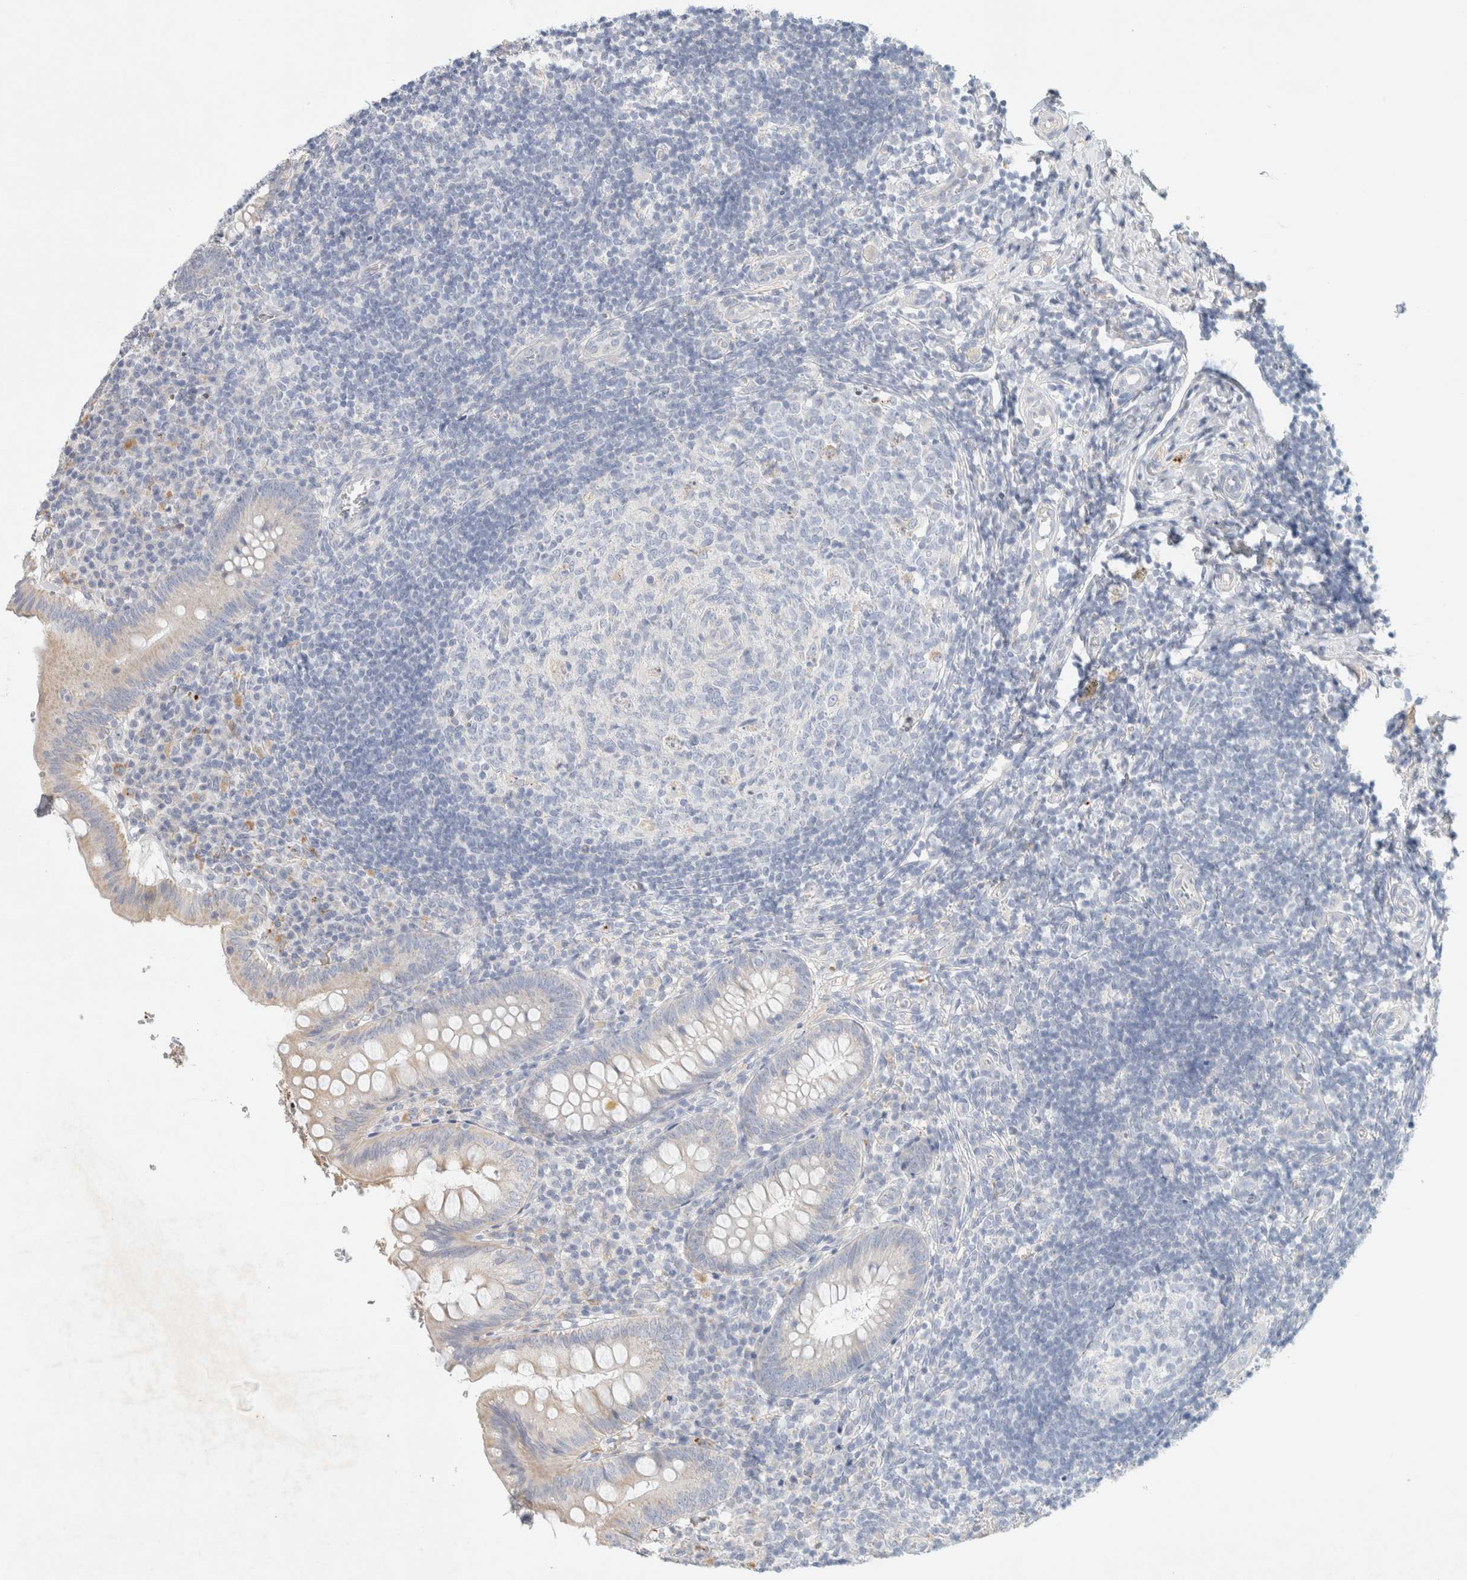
{"staining": {"intensity": "weak", "quantity": "<25%", "location": "cytoplasmic/membranous"}, "tissue": "appendix", "cell_type": "Glandular cells", "image_type": "normal", "snomed": [{"axis": "morphology", "description": "Normal tissue, NOS"}, {"axis": "topography", "description": "Appendix"}], "caption": "A high-resolution photomicrograph shows IHC staining of unremarkable appendix, which shows no significant positivity in glandular cells. Nuclei are stained in blue.", "gene": "HEXD", "patient": {"sex": "male", "age": 8}}